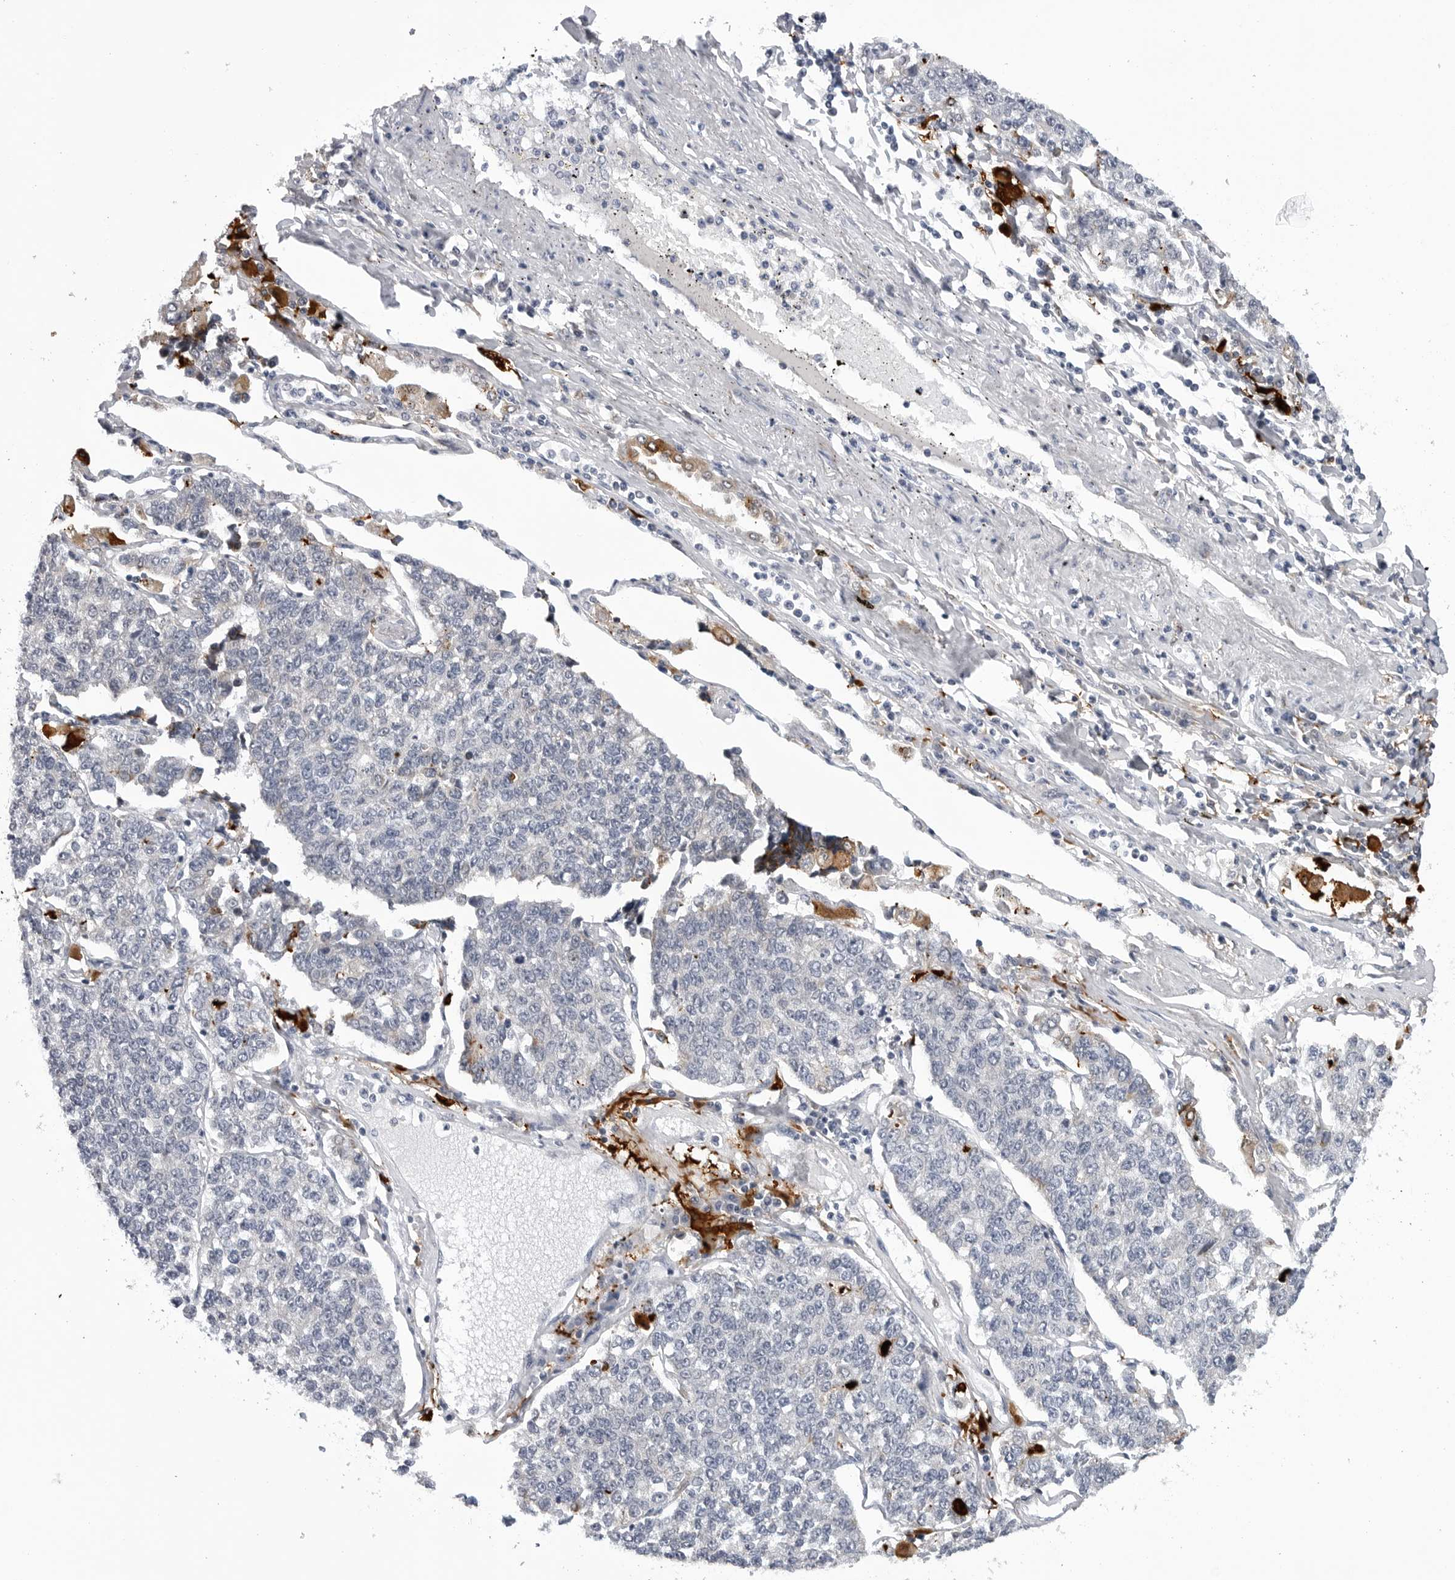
{"staining": {"intensity": "negative", "quantity": "none", "location": "none"}, "tissue": "lung cancer", "cell_type": "Tumor cells", "image_type": "cancer", "snomed": [{"axis": "morphology", "description": "Adenocarcinoma, NOS"}, {"axis": "topography", "description": "Lung"}], "caption": "IHC image of neoplastic tissue: human lung cancer (adenocarcinoma) stained with DAB displays no significant protein expression in tumor cells.", "gene": "CDK20", "patient": {"sex": "male", "age": 49}}